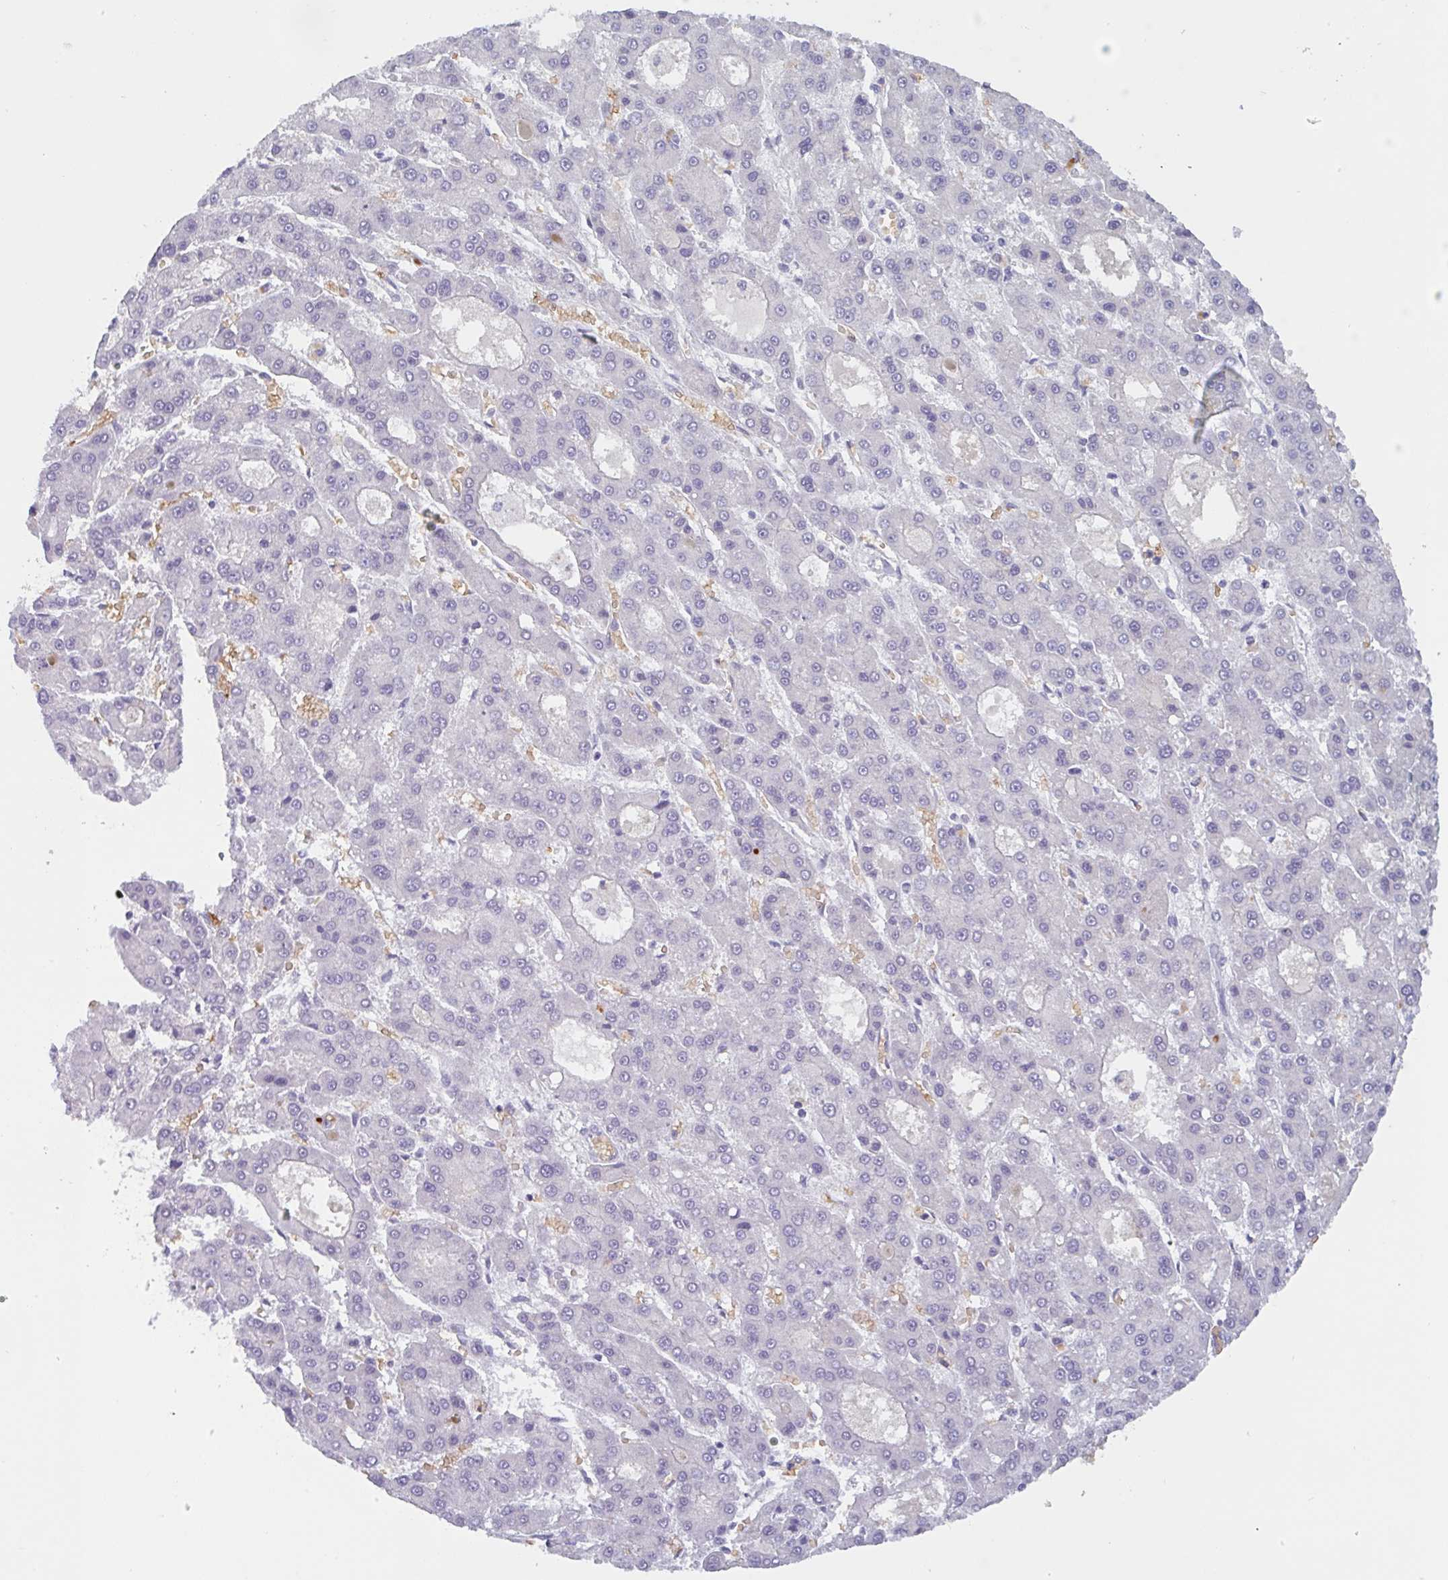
{"staining": {"intensity": "negative", "quantity": "none", "location": "none"}, "tissue": "liver cancer", "cell_type": "Tumor cells", "image_type": "cancer", "snomed": [{"axis": "morphology", "description": "Carcinoma, Hepatocellular, NOS"}, {"axis": "topography", "description": "Liver"}], "caption": "Histopathology image shows no significant protein positivity in tumor cells of liver cancer (hepatocellular carcinoma). Brightfield microscopy of immunohistochemistry stained with DAB (brown) and hematoxylin (blue), captured at high magnification.", "gene": "RHAG", "patient": {"sex": "male", "age": 70}}